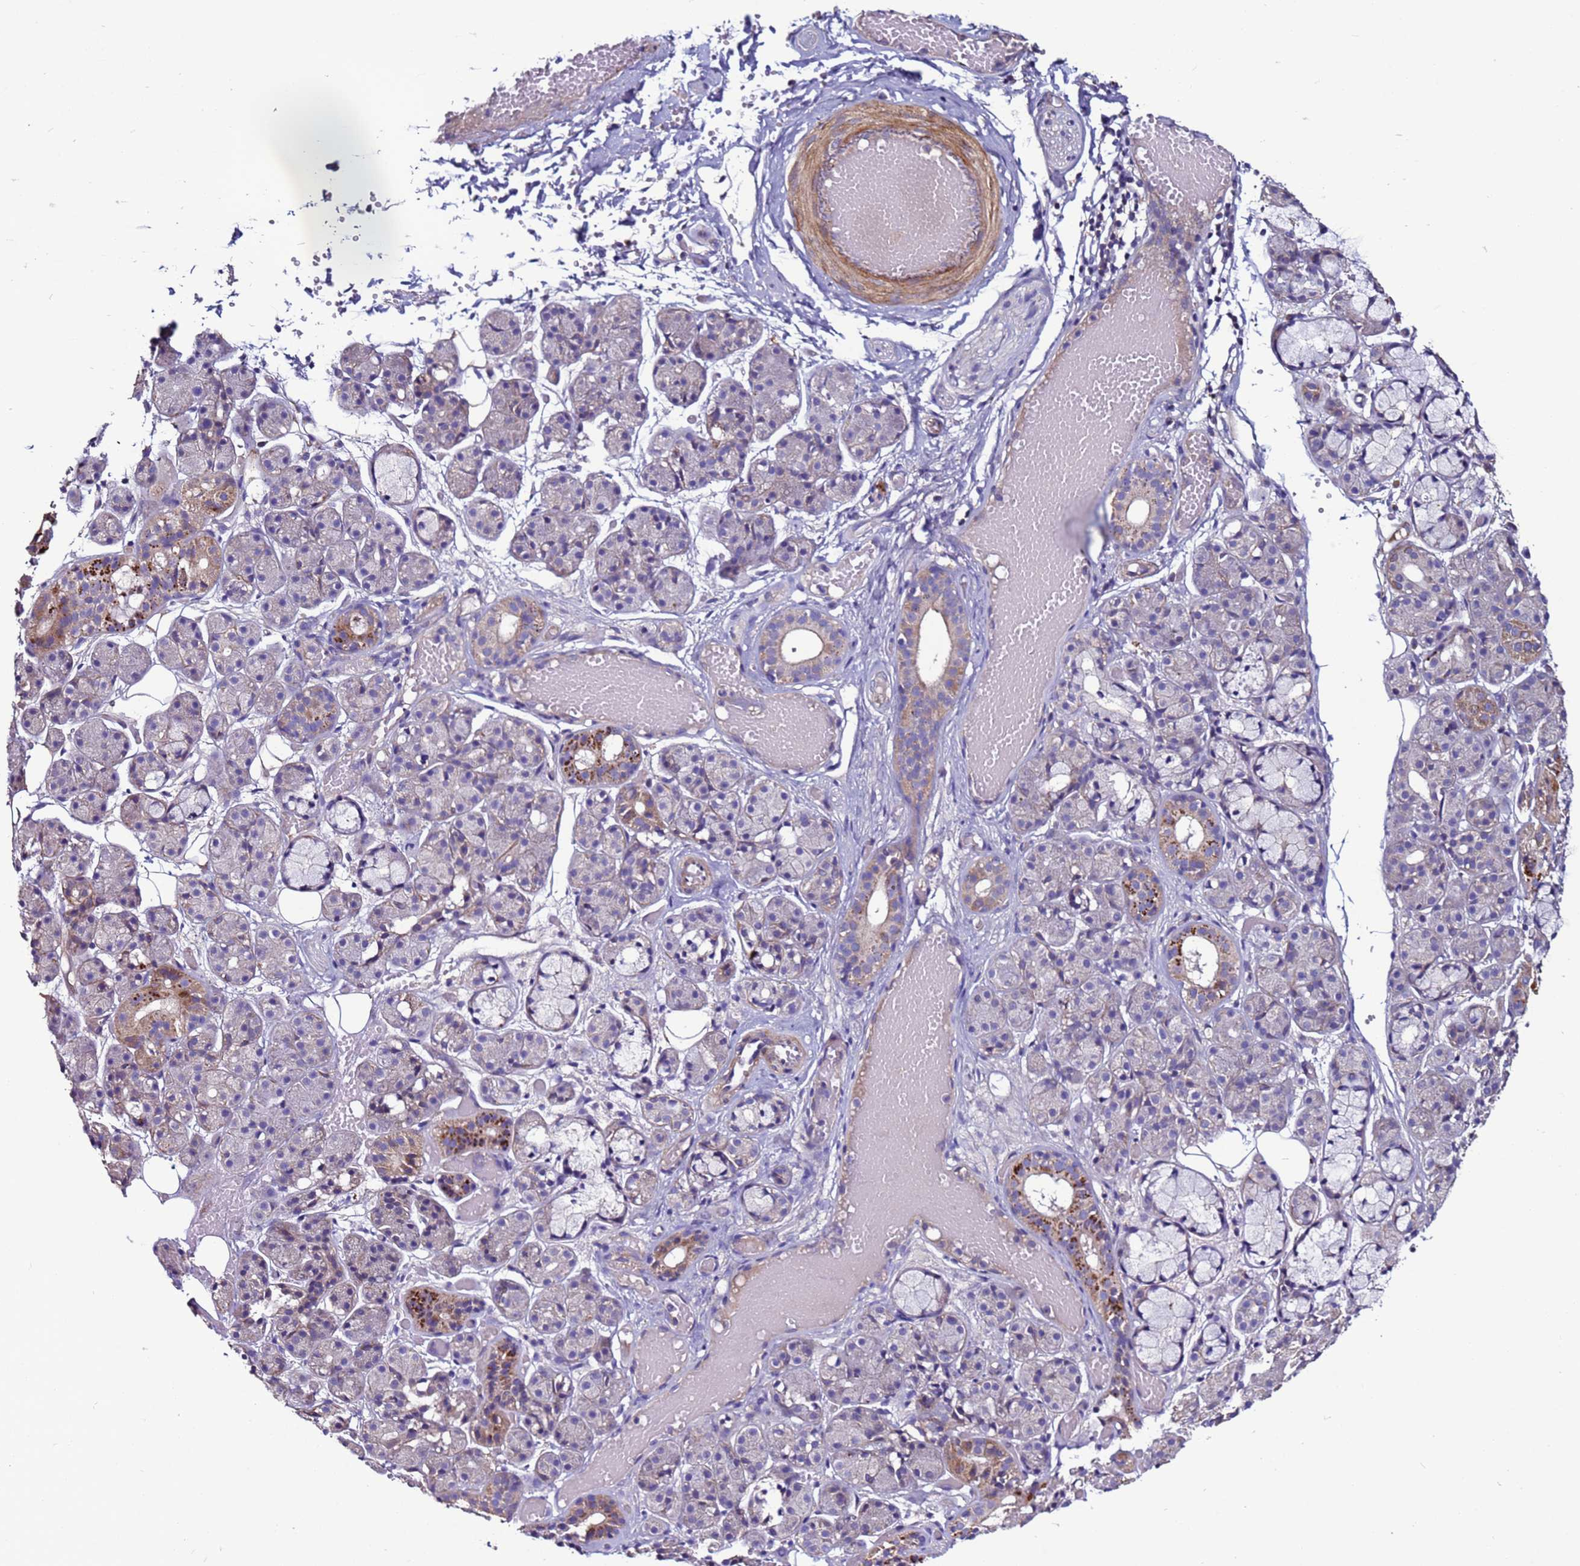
{"staining": {"intensity": "strong", "quantity": "<25%", "location": "cytoplasmic/membranous"}, "tissue": "salivary gland", "cell_type": "Glandular cells", "image_type": "normal", "snomed": [{"axis": "morphology", "description": "Normal tissue, NOS"}, {"axis": "topography", "description": "Salivary gland"}], "caption": "Human salivary gland stained with a brown dye exhibits strong cytoplasmic/membranous positive expression in about <25% of glandular cells.", "gene": "CEP55", "patient": {"sex": "male", "age": 63}}